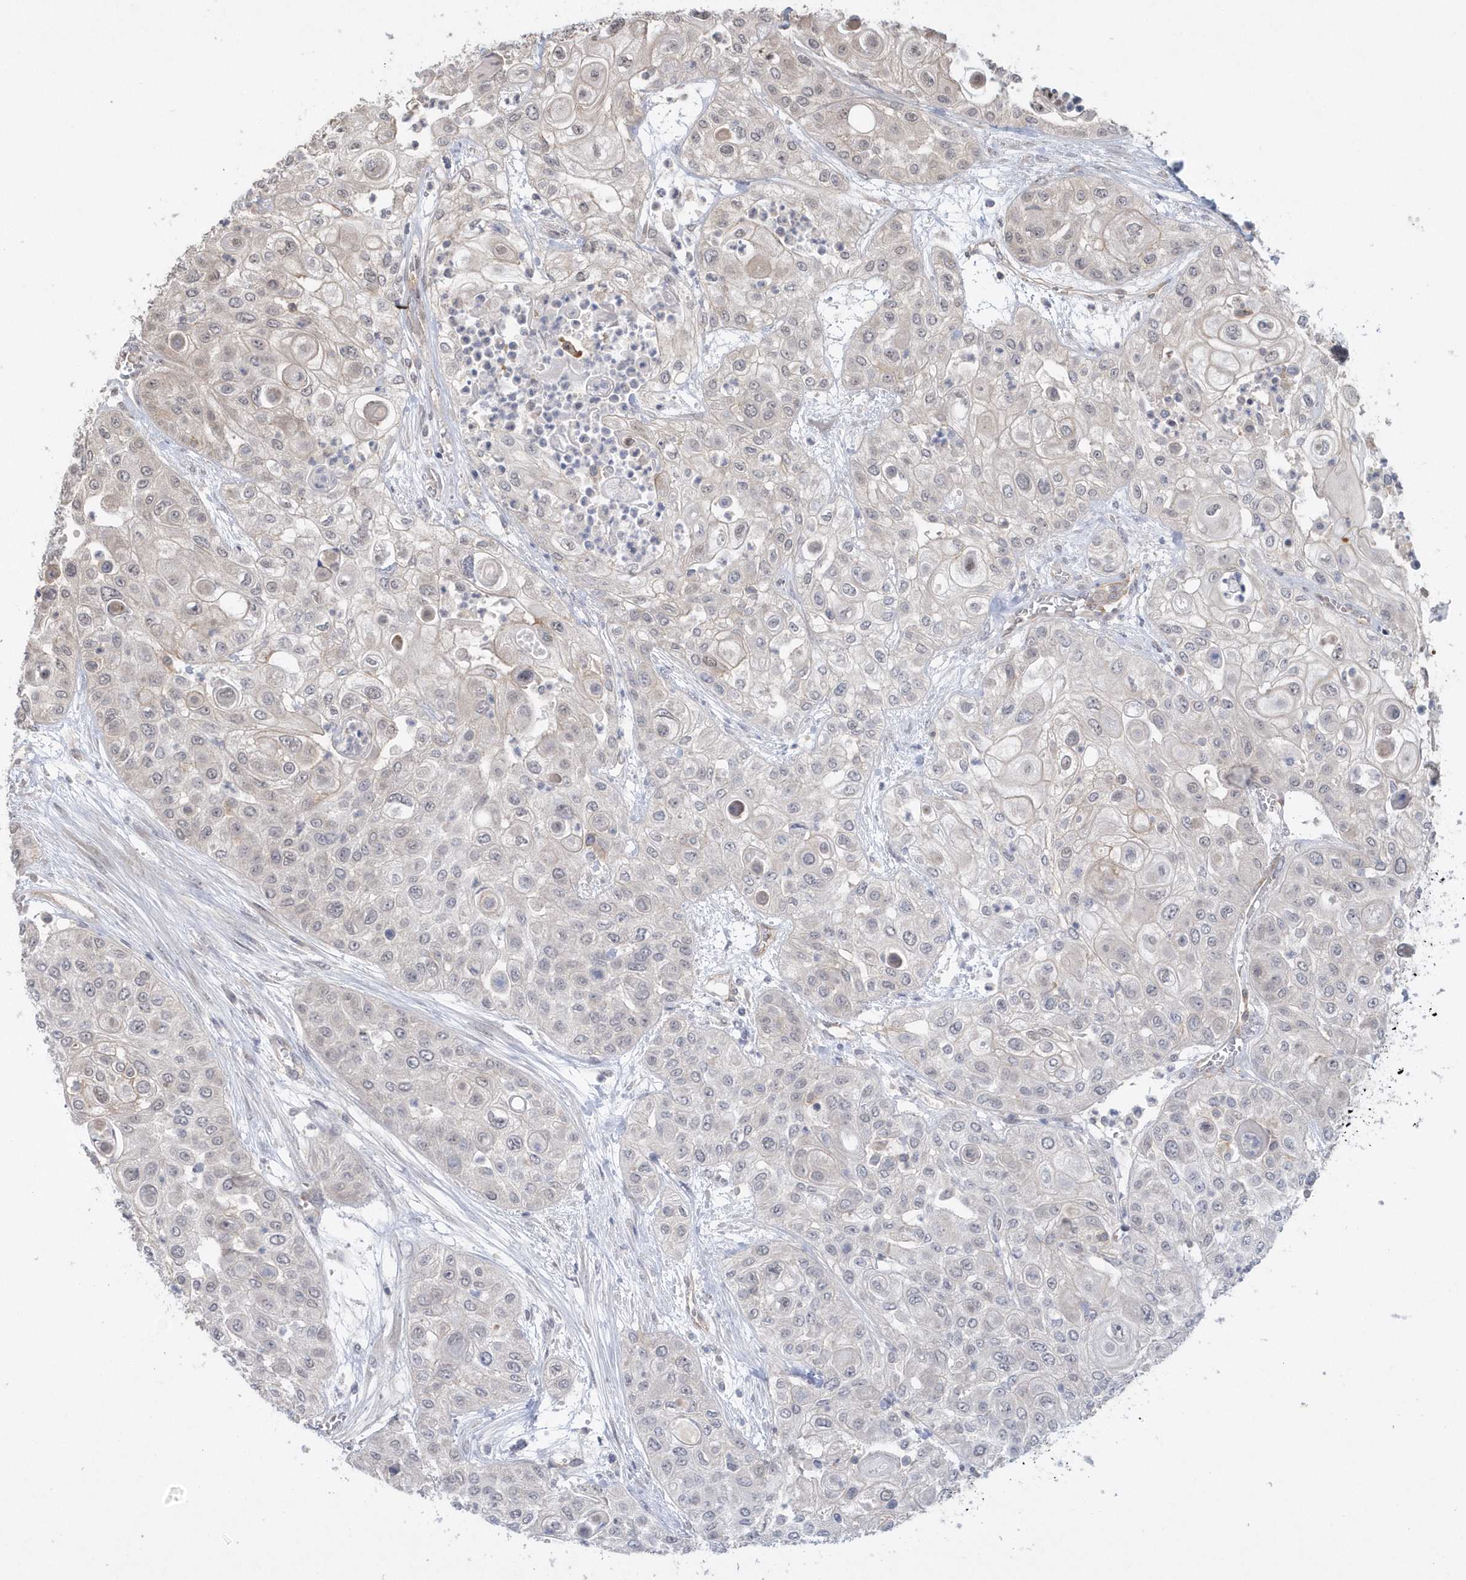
{"staining": {"intensity": "weak", "quantity": "<25%", "location": "cytoplasmic/membranous"}, "tissue": "urothelial cancer", "cell_type": "Tumor cells", "image_type": "cancer", "snomed": [{"axis": "morphology", "description": "Urothelial carcinoma, High grade"}, {"axis": "topography", "description": "Urinary bladder"}], "caption": "The image shows no significant positivity in tumor cells of high-grade urothelial carcinoma.", "gene": "CRIP3", "patient": {"sex": "female", "age": 79}}